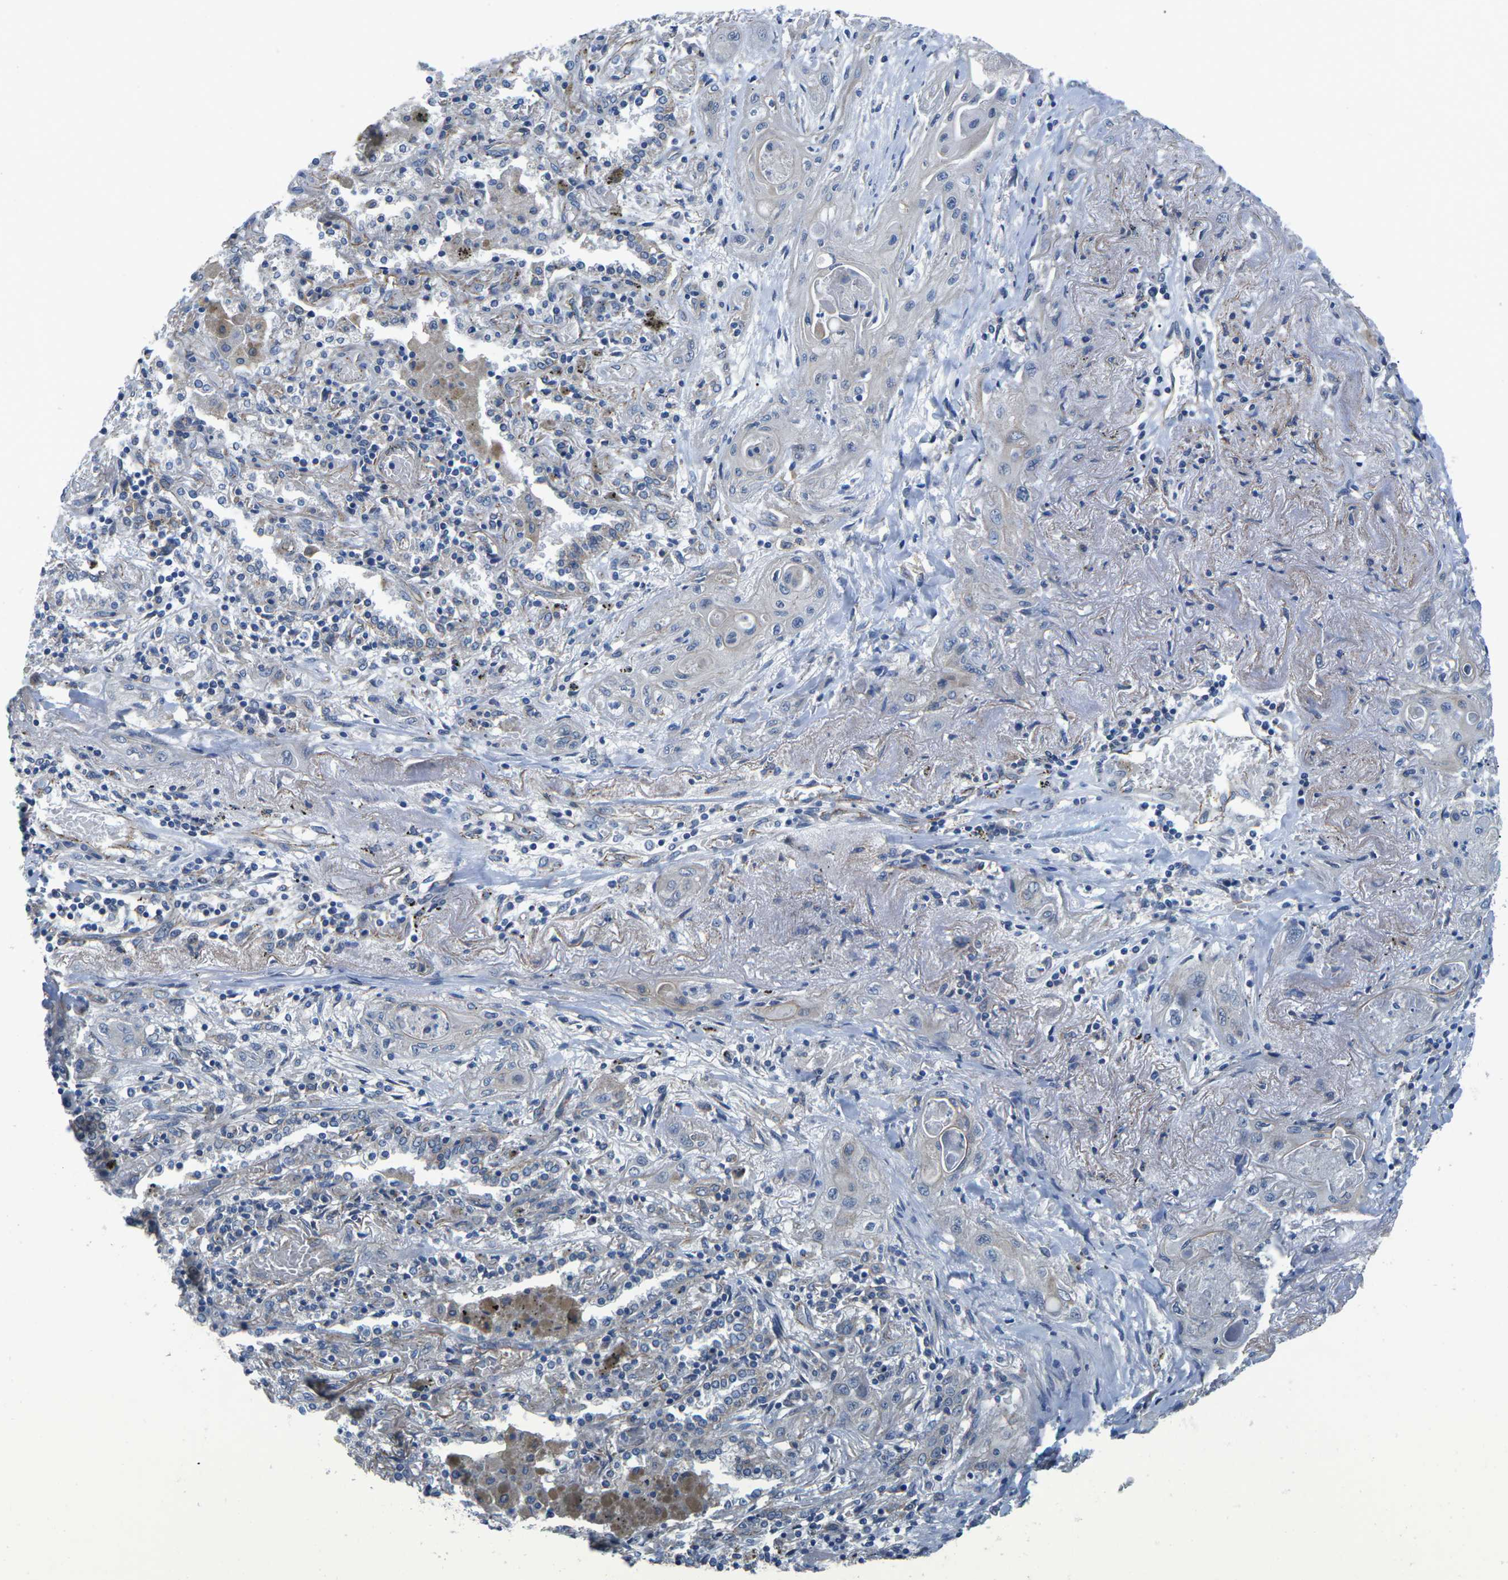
{"staining": {"intensity": "negative", "quantity": "none", "location": "none"}, "tissue": "lung cancer", "cell_type": "Tumor cells", "image_type": "cancer", "snomed": [{"axis": "morphology", "description": "Squamous cell carcinoma, NOS"}, {"axis": "topography", "description": "Lung"}], "caption": "Tumor cells show no significant positivity in lung cancer (squamous cell carcinoma).", "gene": "CTNND1", "patient": {"sex": "female", "age": 47}}